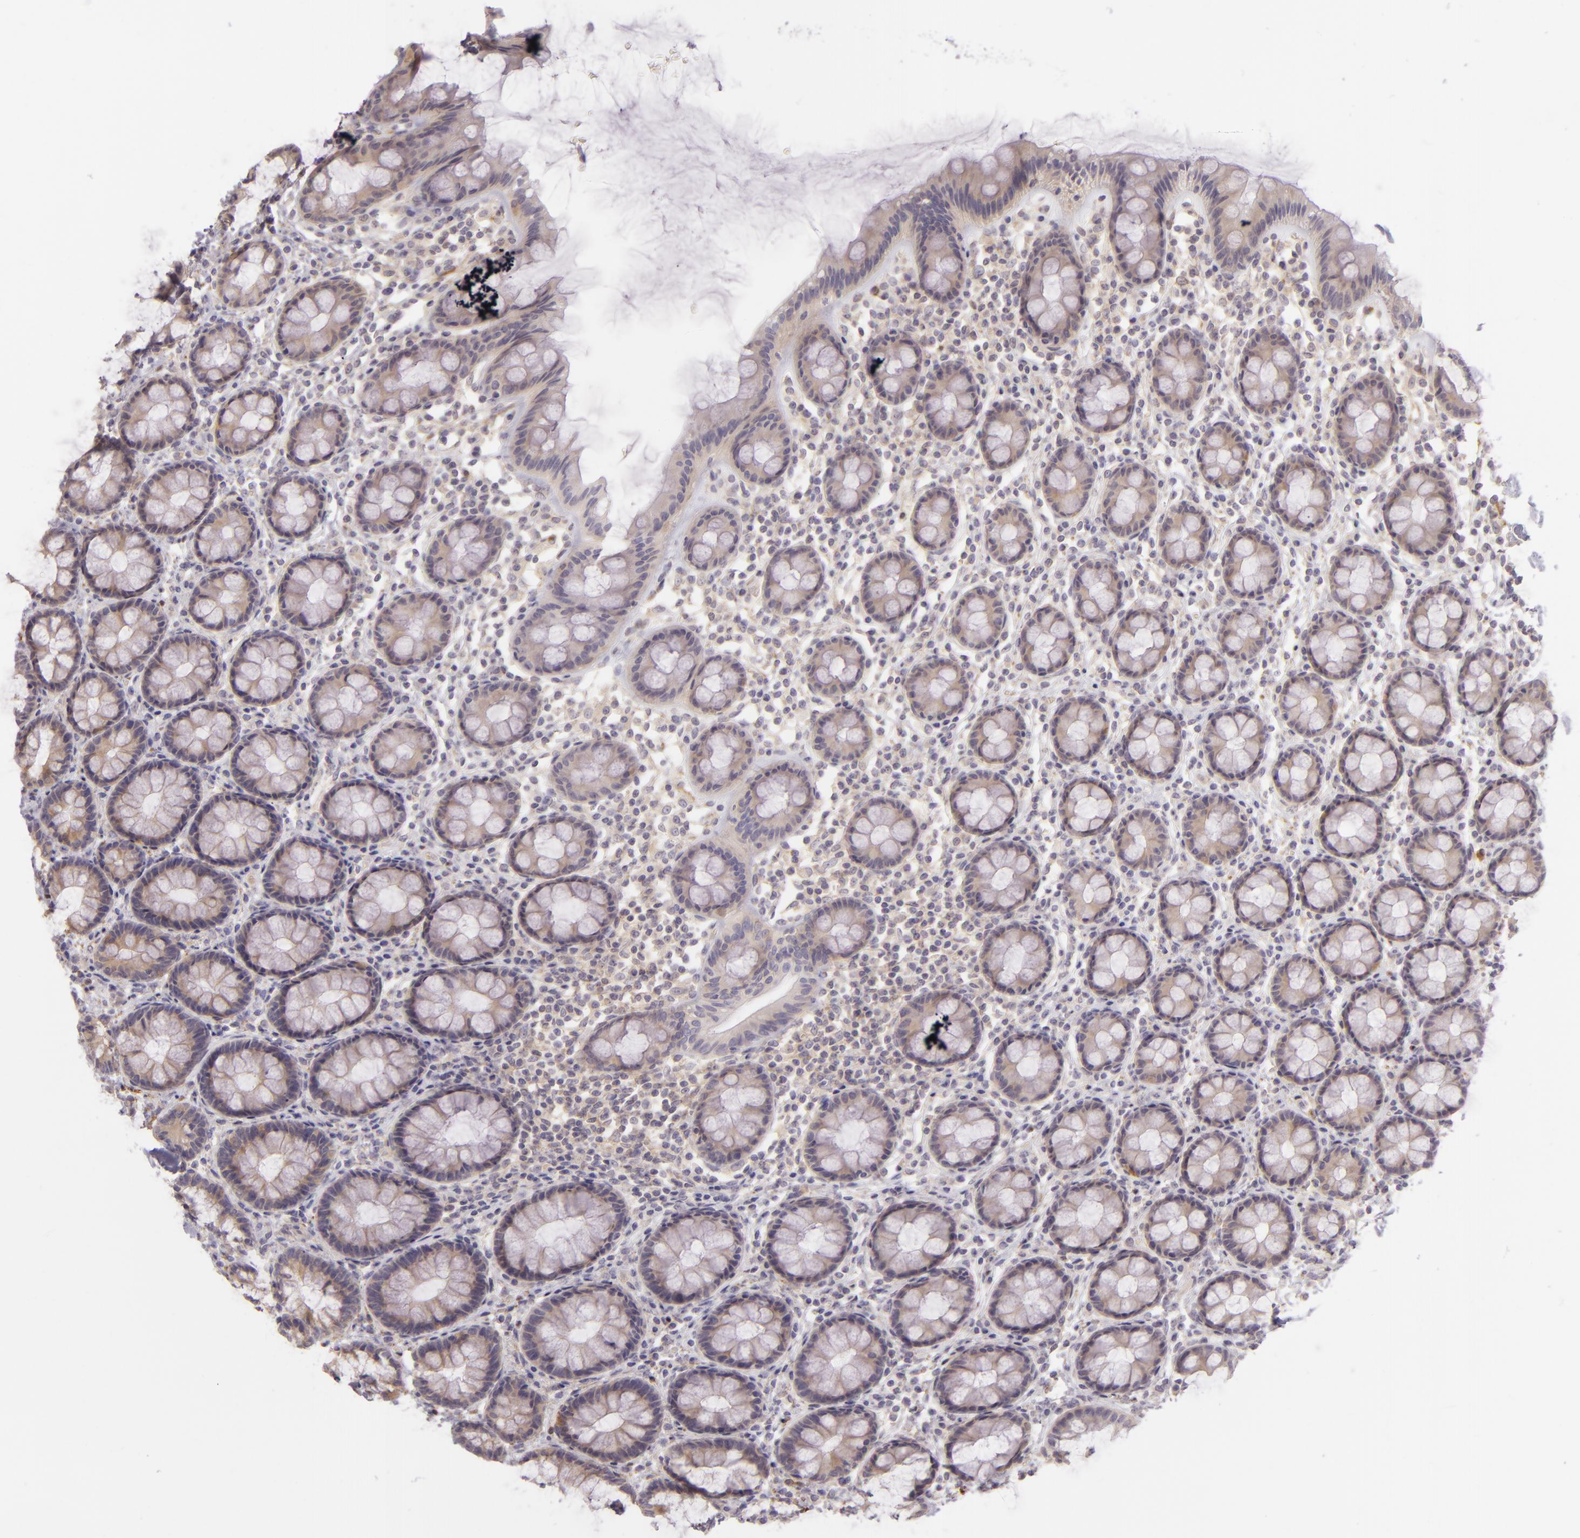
{"staining": {"intensity": "weak", "quantity": ">75%", "location": "cytoplasmic/membranous"}, "tissue": "rectum", "cell_type": "Glandular cells", "image_type": "normal", "snomed": [{"axis": "morphology", "description": "Normal tissue, NOS"}, {"axis": "topography", "description": "Rectum"}], "caption": "Immunohistochemical staining of normal rectum exhibits low levels of weak cytoplasmic/membranous expression in approximately >75% of glandular cells.", "gene": "ZC3H7B", "patient": {"sex": "male", "age": 92}}